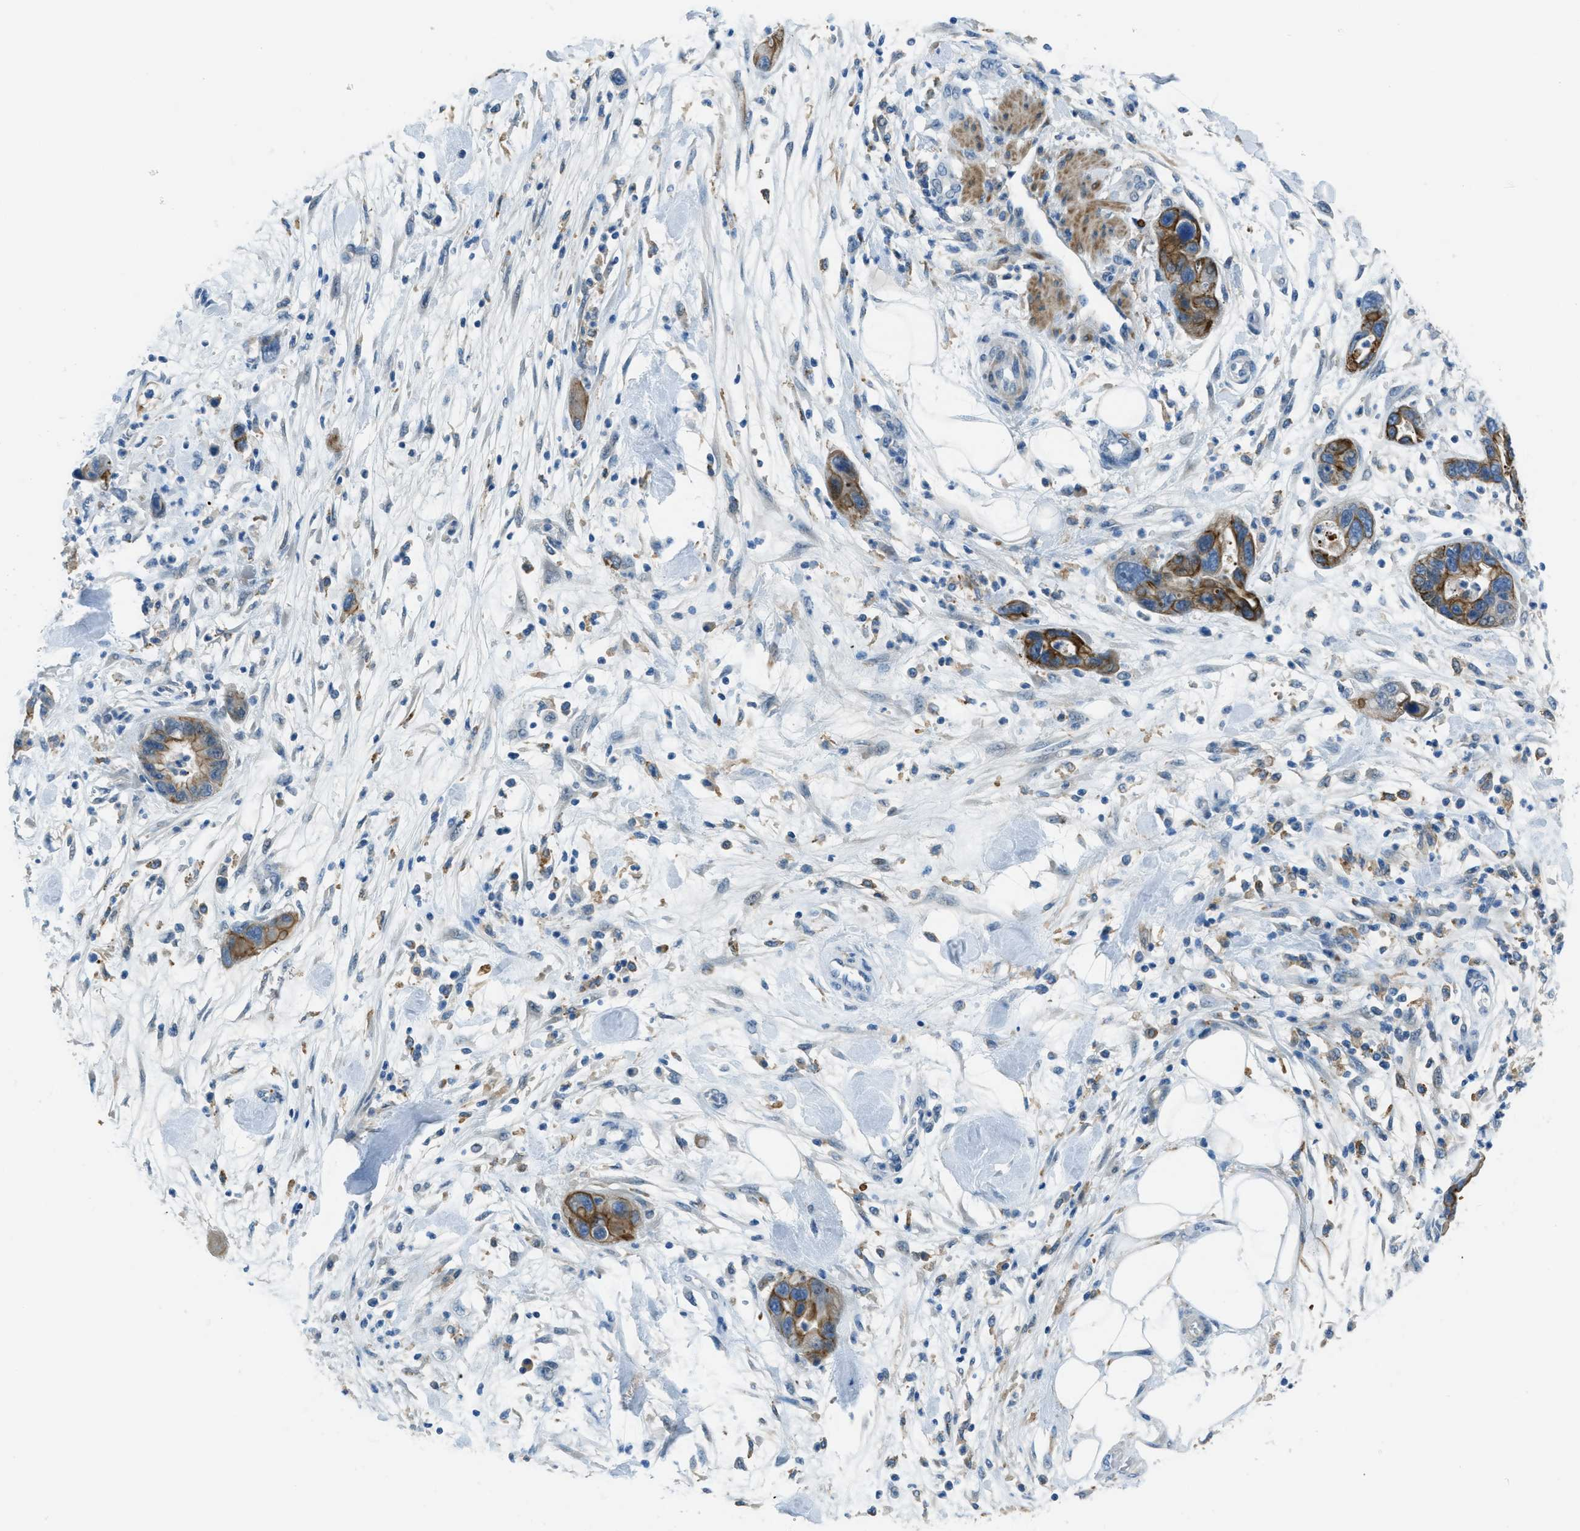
{"staining": {"intensity": "moderate", "quantity": "25%-75%", "location": "cytoplasmic/membranous"}, "tissue": "pancreatic cancer", "cell_type": "Tumor cells", "image_type": "cancer", "snomed": [{"axis": "morphology", "description": "Normal tissue, NOS"}, {"axis": "morphology", "description": "Adenocarcinoma, NOS"}, {"axis": "topography", "description": "Pancreas"}], "caption": "Immunohistochemistry staining of adenocarcinoma (pancreatic), which displays medium levels of moderate cytoplasmic/membranous positivity in about 25%-75% of tumor cells indicating moderate cytoplasmic/membranous protein staining. The staining was performed using DAB (3,3'-diaminobenzidine) (brown) for protein detection and nuclei were counterstained in hematoxylin (blue).", "gene": "KLHL8", "patient": {"sex": "female", "age": 71}}